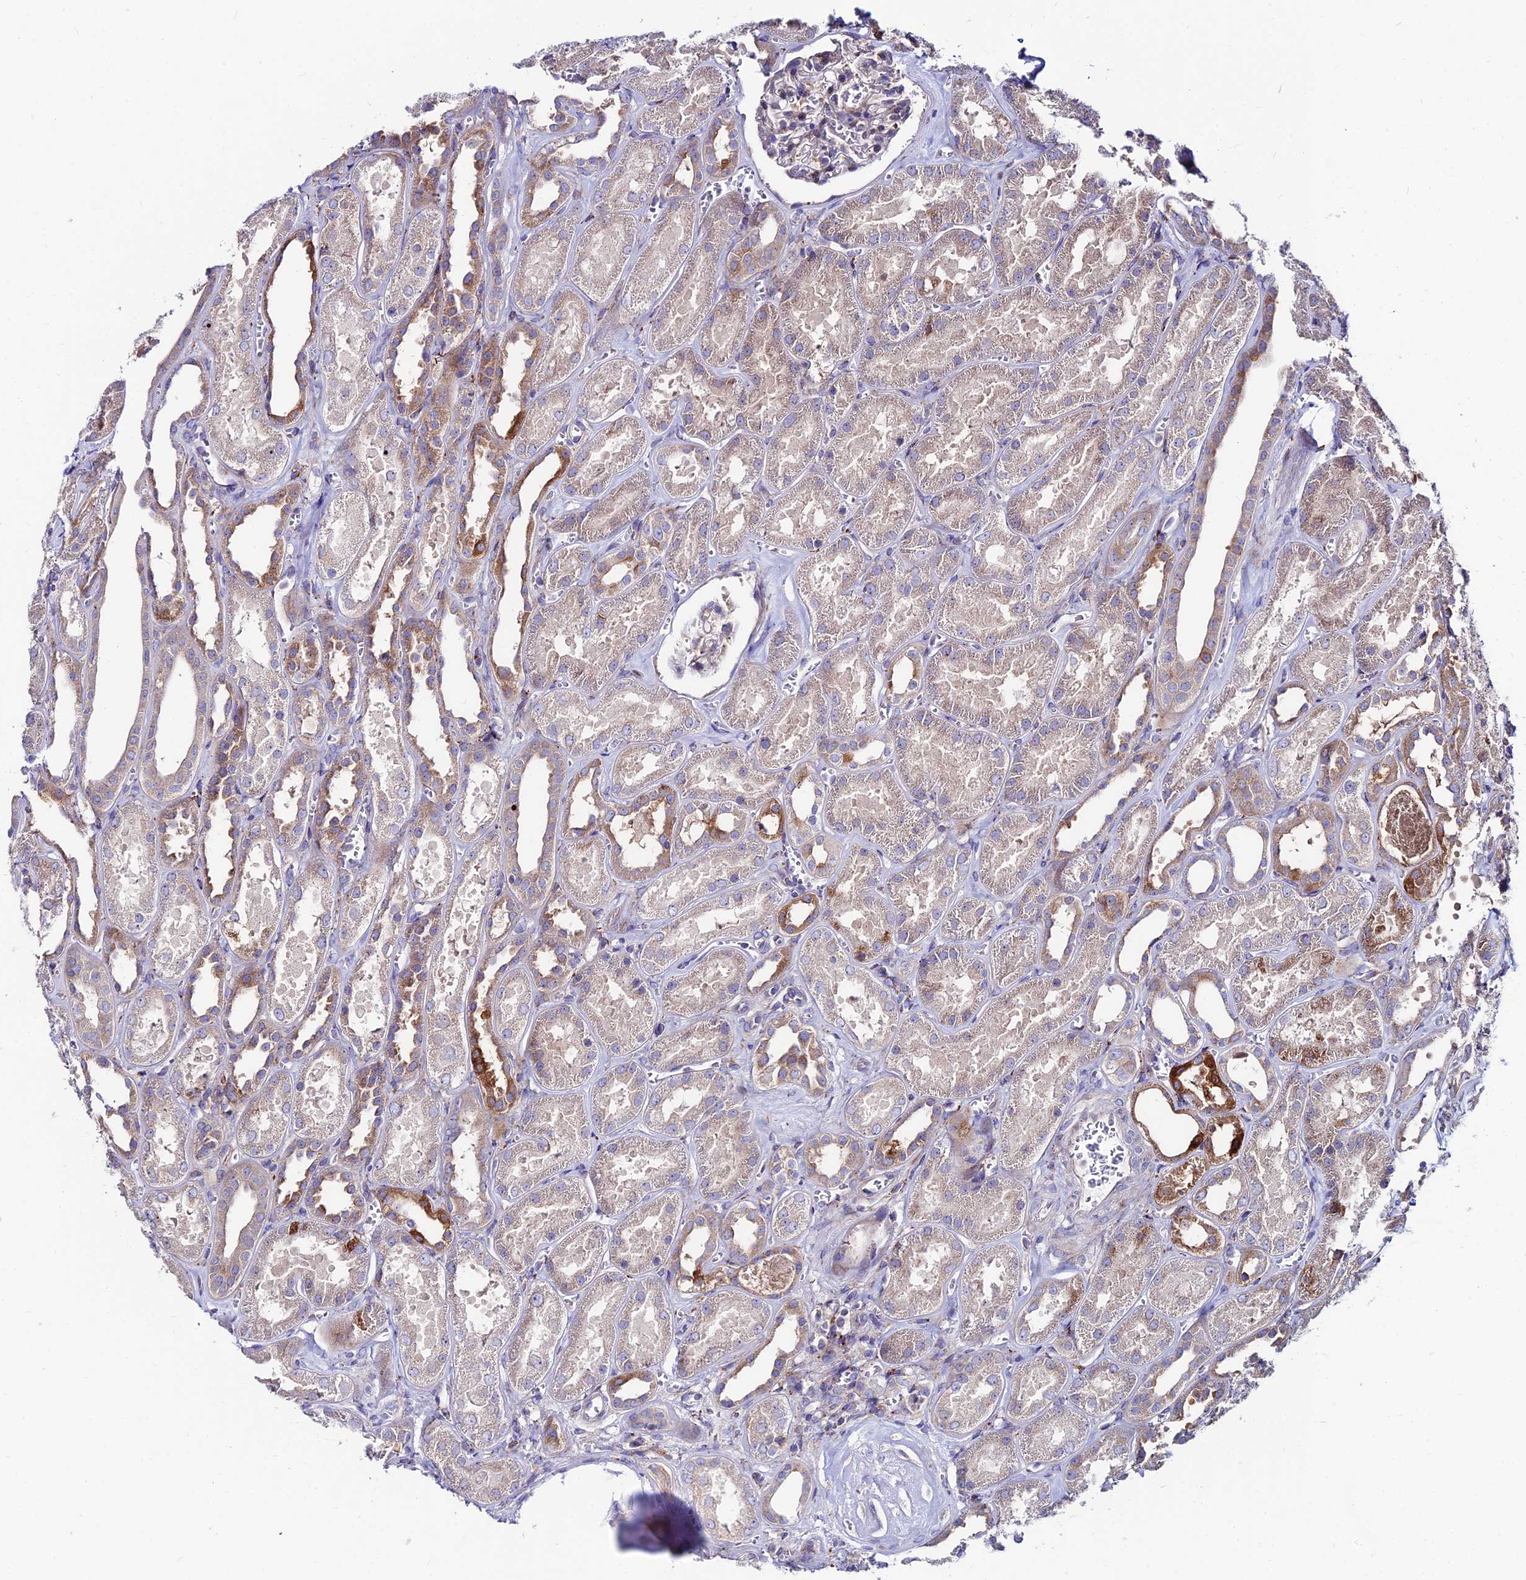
{"staining": {"intensity": "moderate", "quantity": "<25%", "location": "cytoplasmic/membranous"}, "tissue": "kidney", "cell_type": "Cells in glomeruli", "image_type": "normal", "snomed": [{"axis": "morphology", "description": "Normal tissue, NOS"}, {"axis": "morphology", "description": "Adenocarcinoma, NOS"}, {"axis": "topography", "description": "Kidney"}], "caption": "Cells in glomeruli show low levels of moderate cytoplasmic/membranous expression in about <25% of cells in unremarkable kidney.", "gene": "EIF3K", "patient": {"sex": "female", "age": 68}}